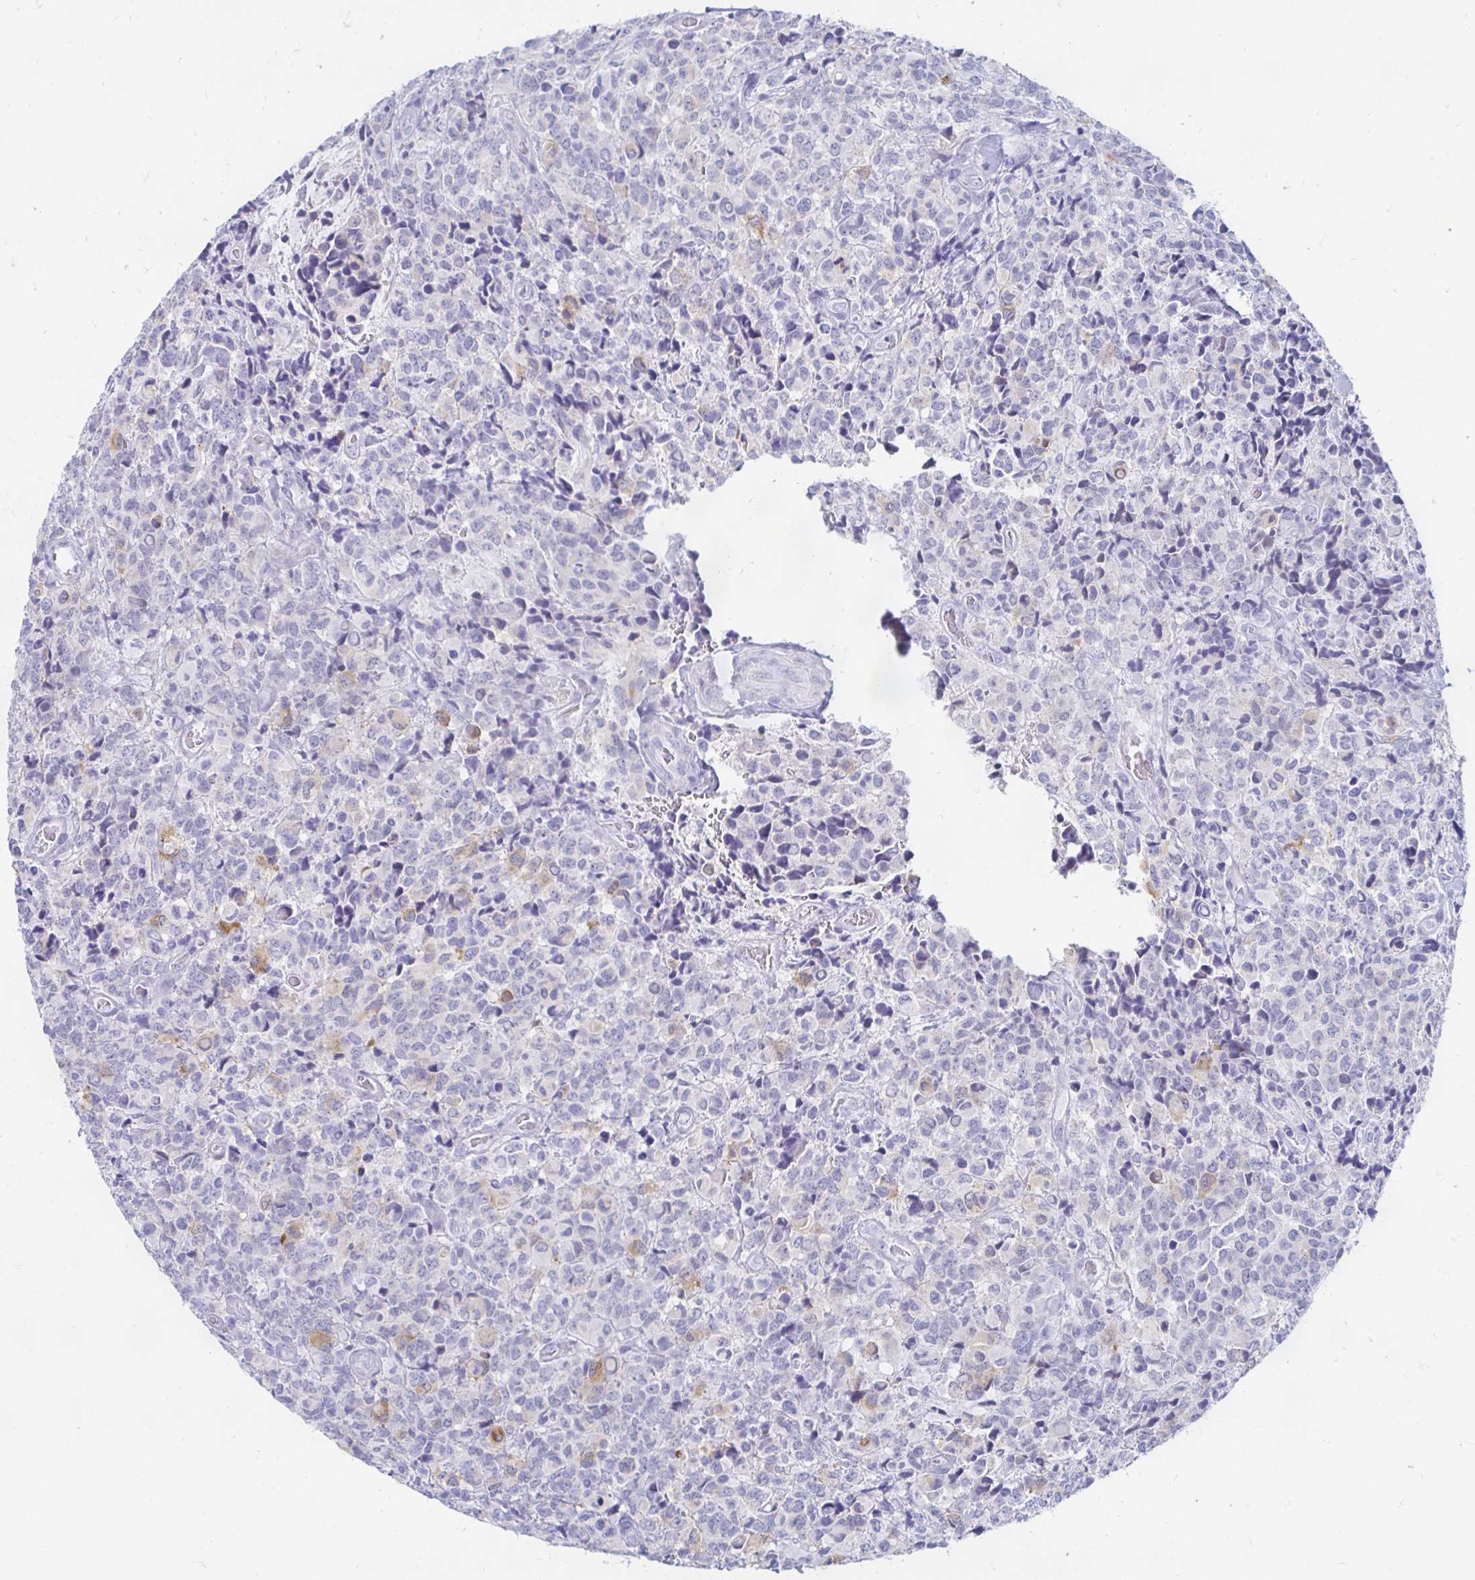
{"staining": {"intensity": "weak", "quantity": "<25%", "location": "cytoplasmic/membranous"}, "tissue": "glioma", "cell_type": "Tumor cells", "image_type": "cancer", "snomed": [{"axis": "morphology", "description": "Glioma, malignant, High grade"}, {"axis": "topography", "description": "Brain"}], "caption": "IHC histopathology image of neoplastic tissue: human glioma stained with DAB (3,3'-diaminobenzidine) reveals no significant protein positivity in tumor cells.", "gene": "PEG10", "patient": {"sex": "male", "age": 39}}